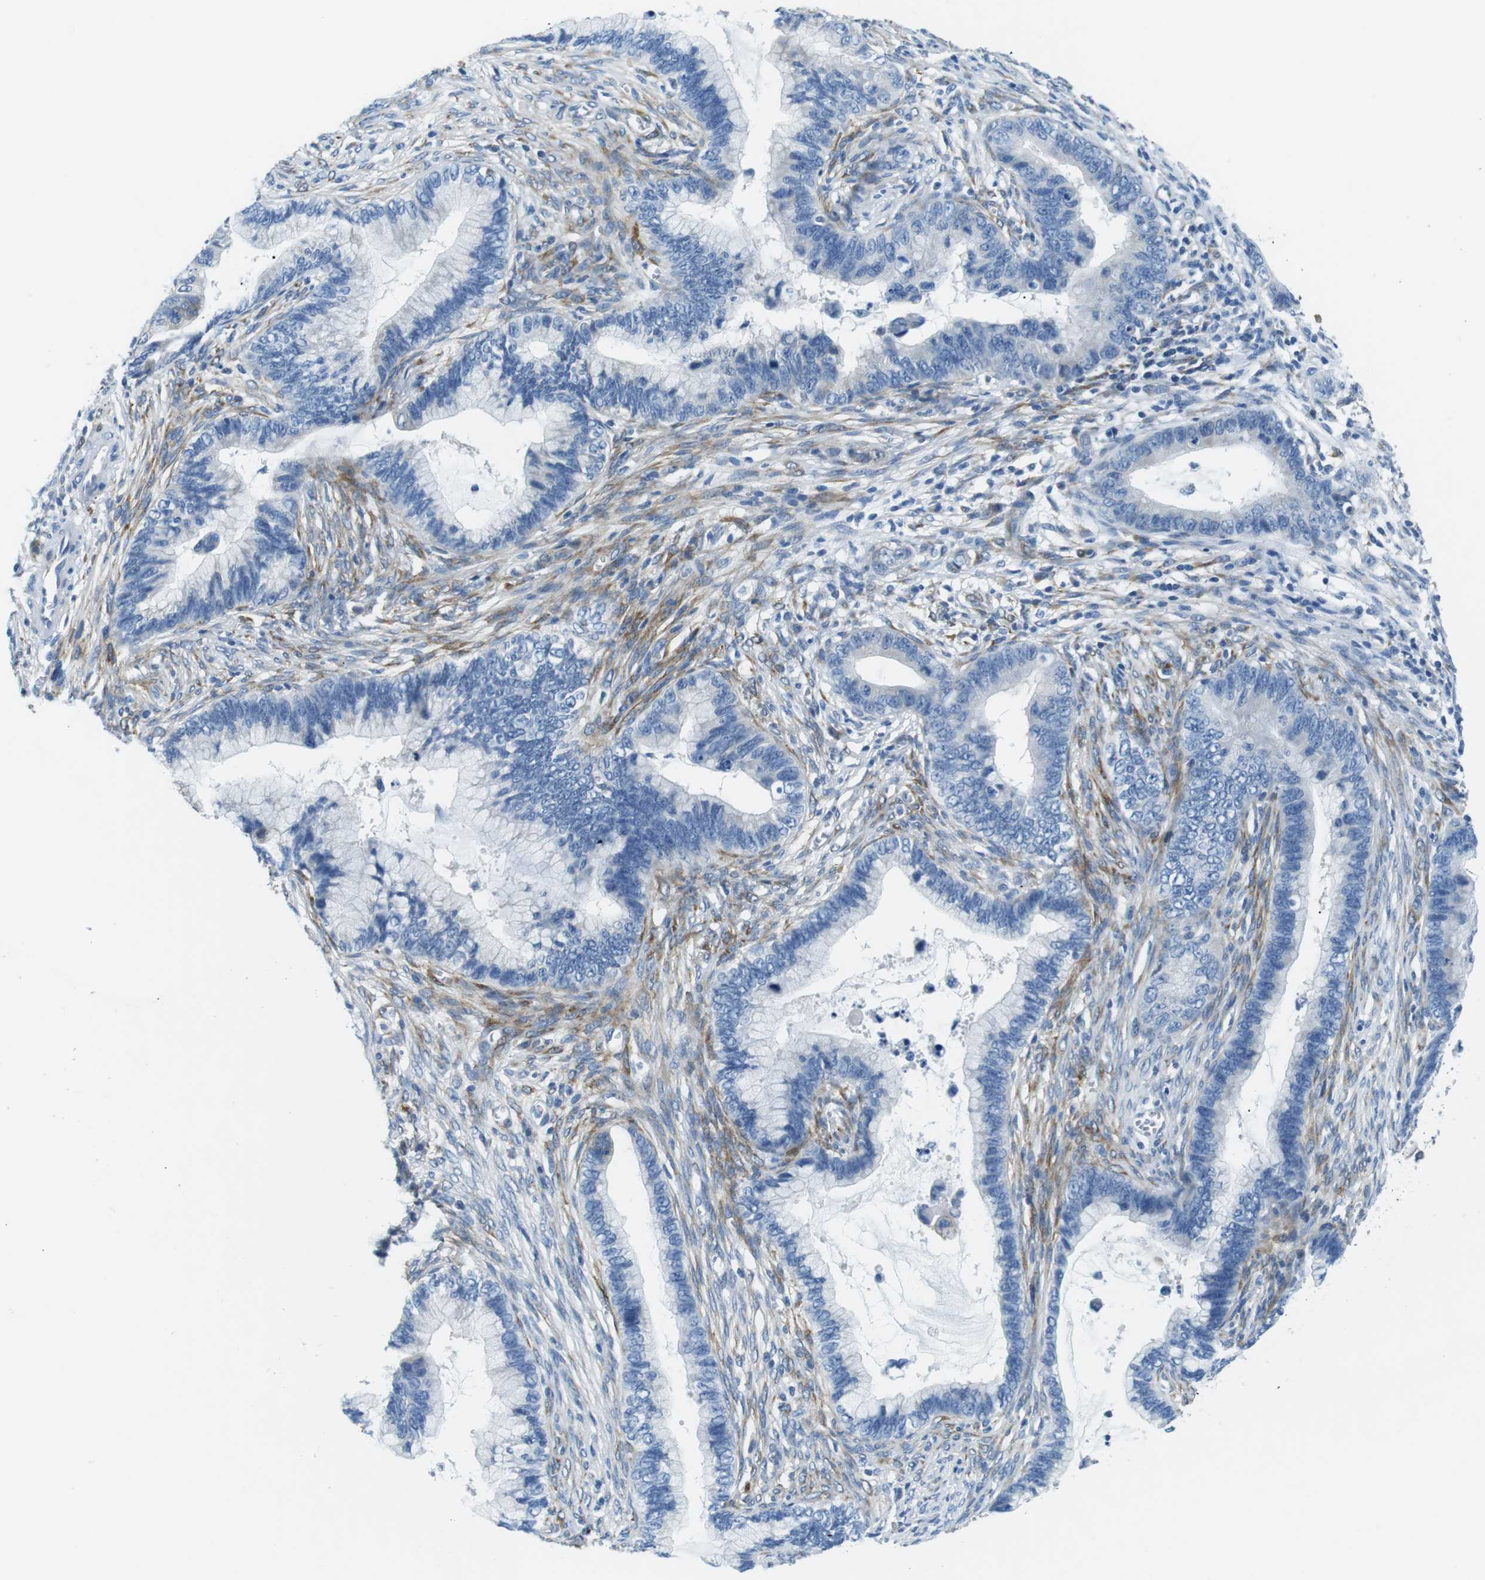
{"staining": {"intensity": "negative", "quantity": "none", "location": "none"}, "tissue": "cervical cancer", "cell_type": "Tumor cells", "image_type": "cancer", "snomed": [{"axis": "morphology", "description": "Adenocarcinoma, NOS"}, {"axis": "topography", "description": "Cervix"}], "caption": "Immunohistochemical staining of cervical cancer shows no significant expression in tumor cells.", "gene": "PHLDA1", "patient": {"sex": "female", "age": 44}}